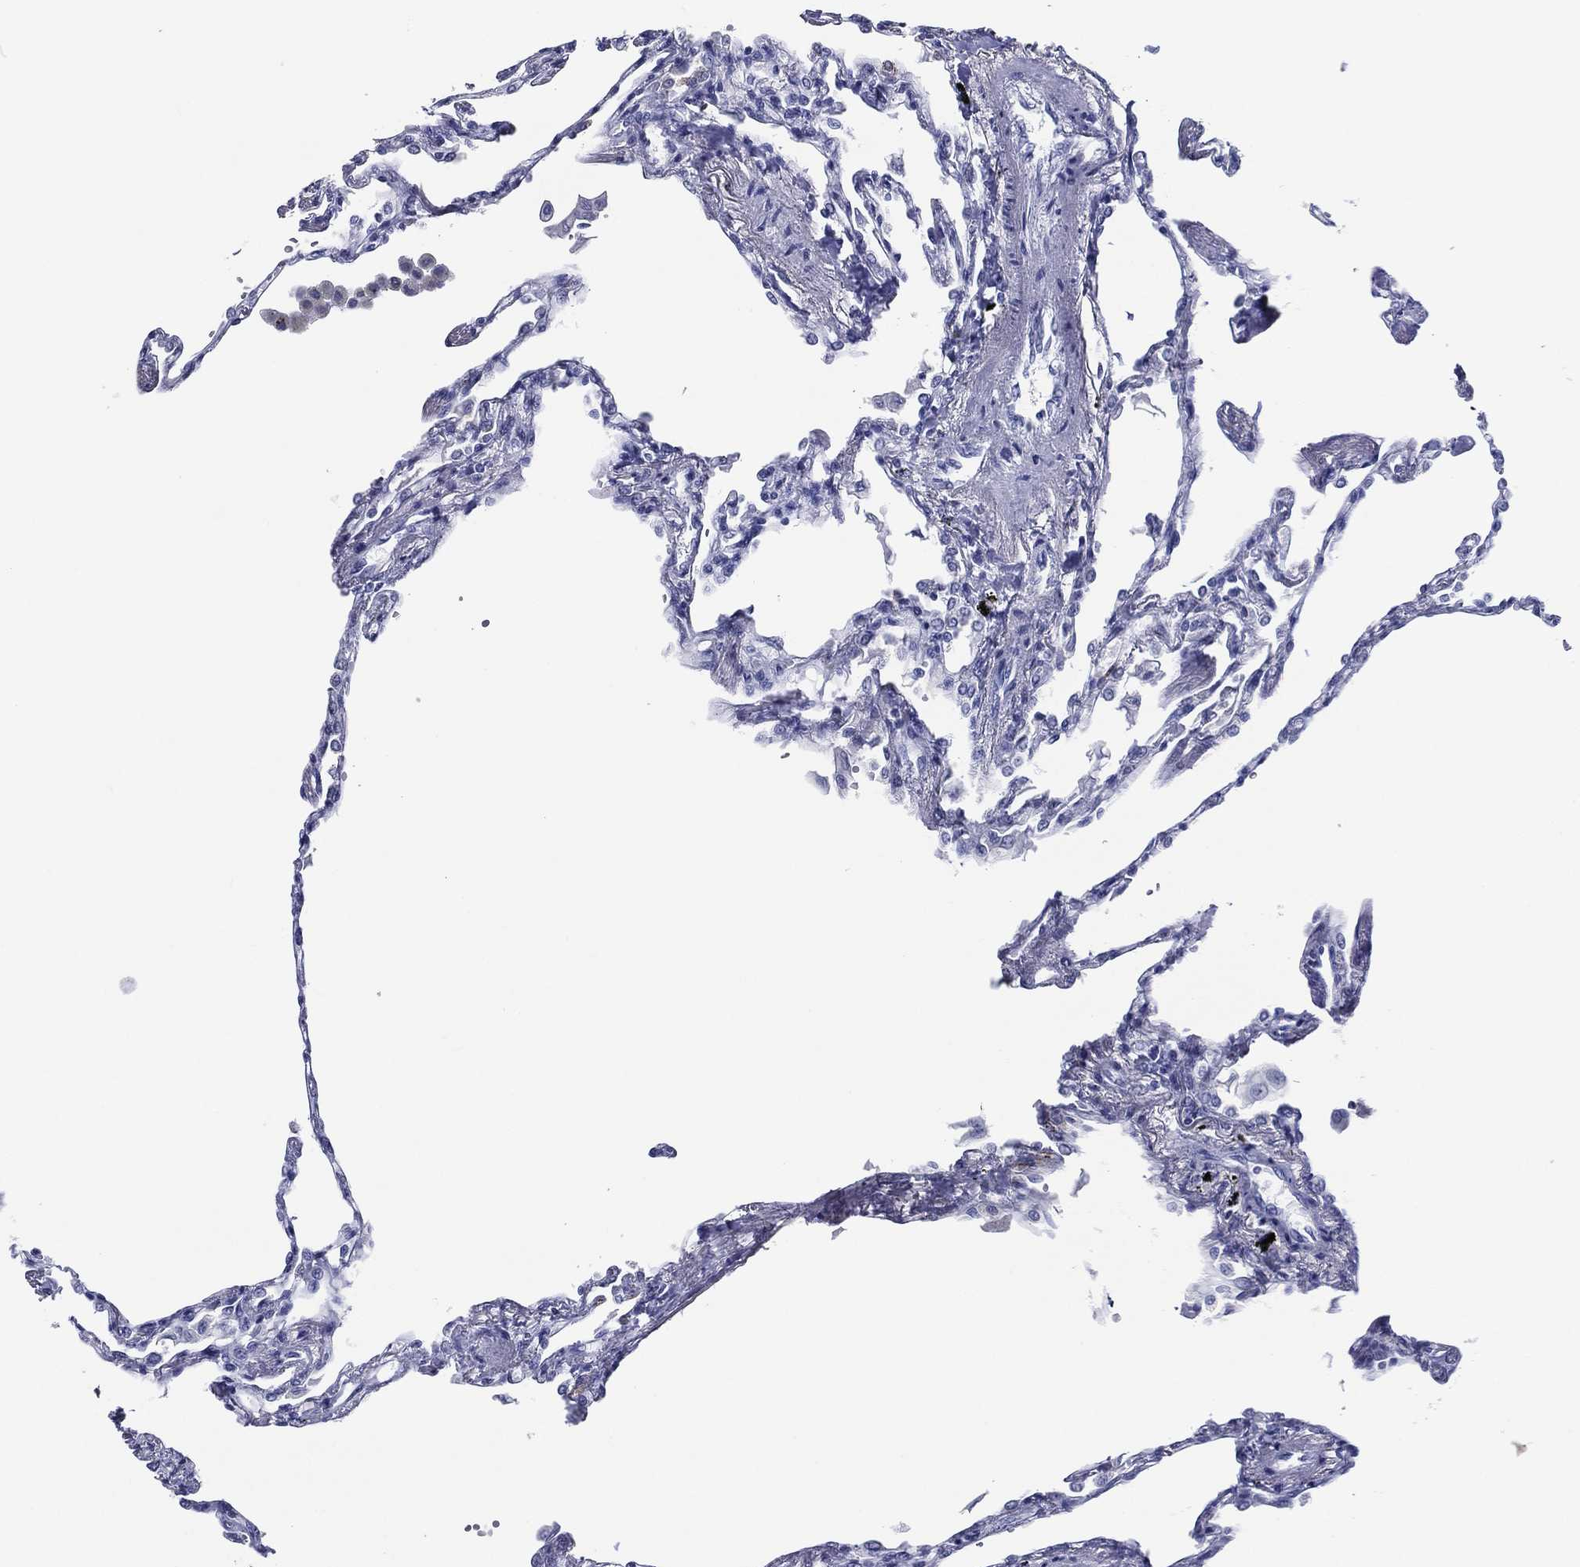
{"staining": {"intensity": "negative", "quantity": "none", "location": "none"}, "tissue": "lung", "cell_type": "Alveolar cells", "image_type": "normal", "snomed": [{"axis": "morphology", "description": "Normal tissue, NOS"}, {"axis": "topography", "description": "Lung"}], "caption": "Immunohistochemistry (IHC) image of normal lung stained for a protein (brown), which exhibits no positivity in alveolar cells. (Immunohistochemistry, brightfield microscopy, high magnification).", "gene": "ACE2", "patient": {"sex": "male", "age": 78}}